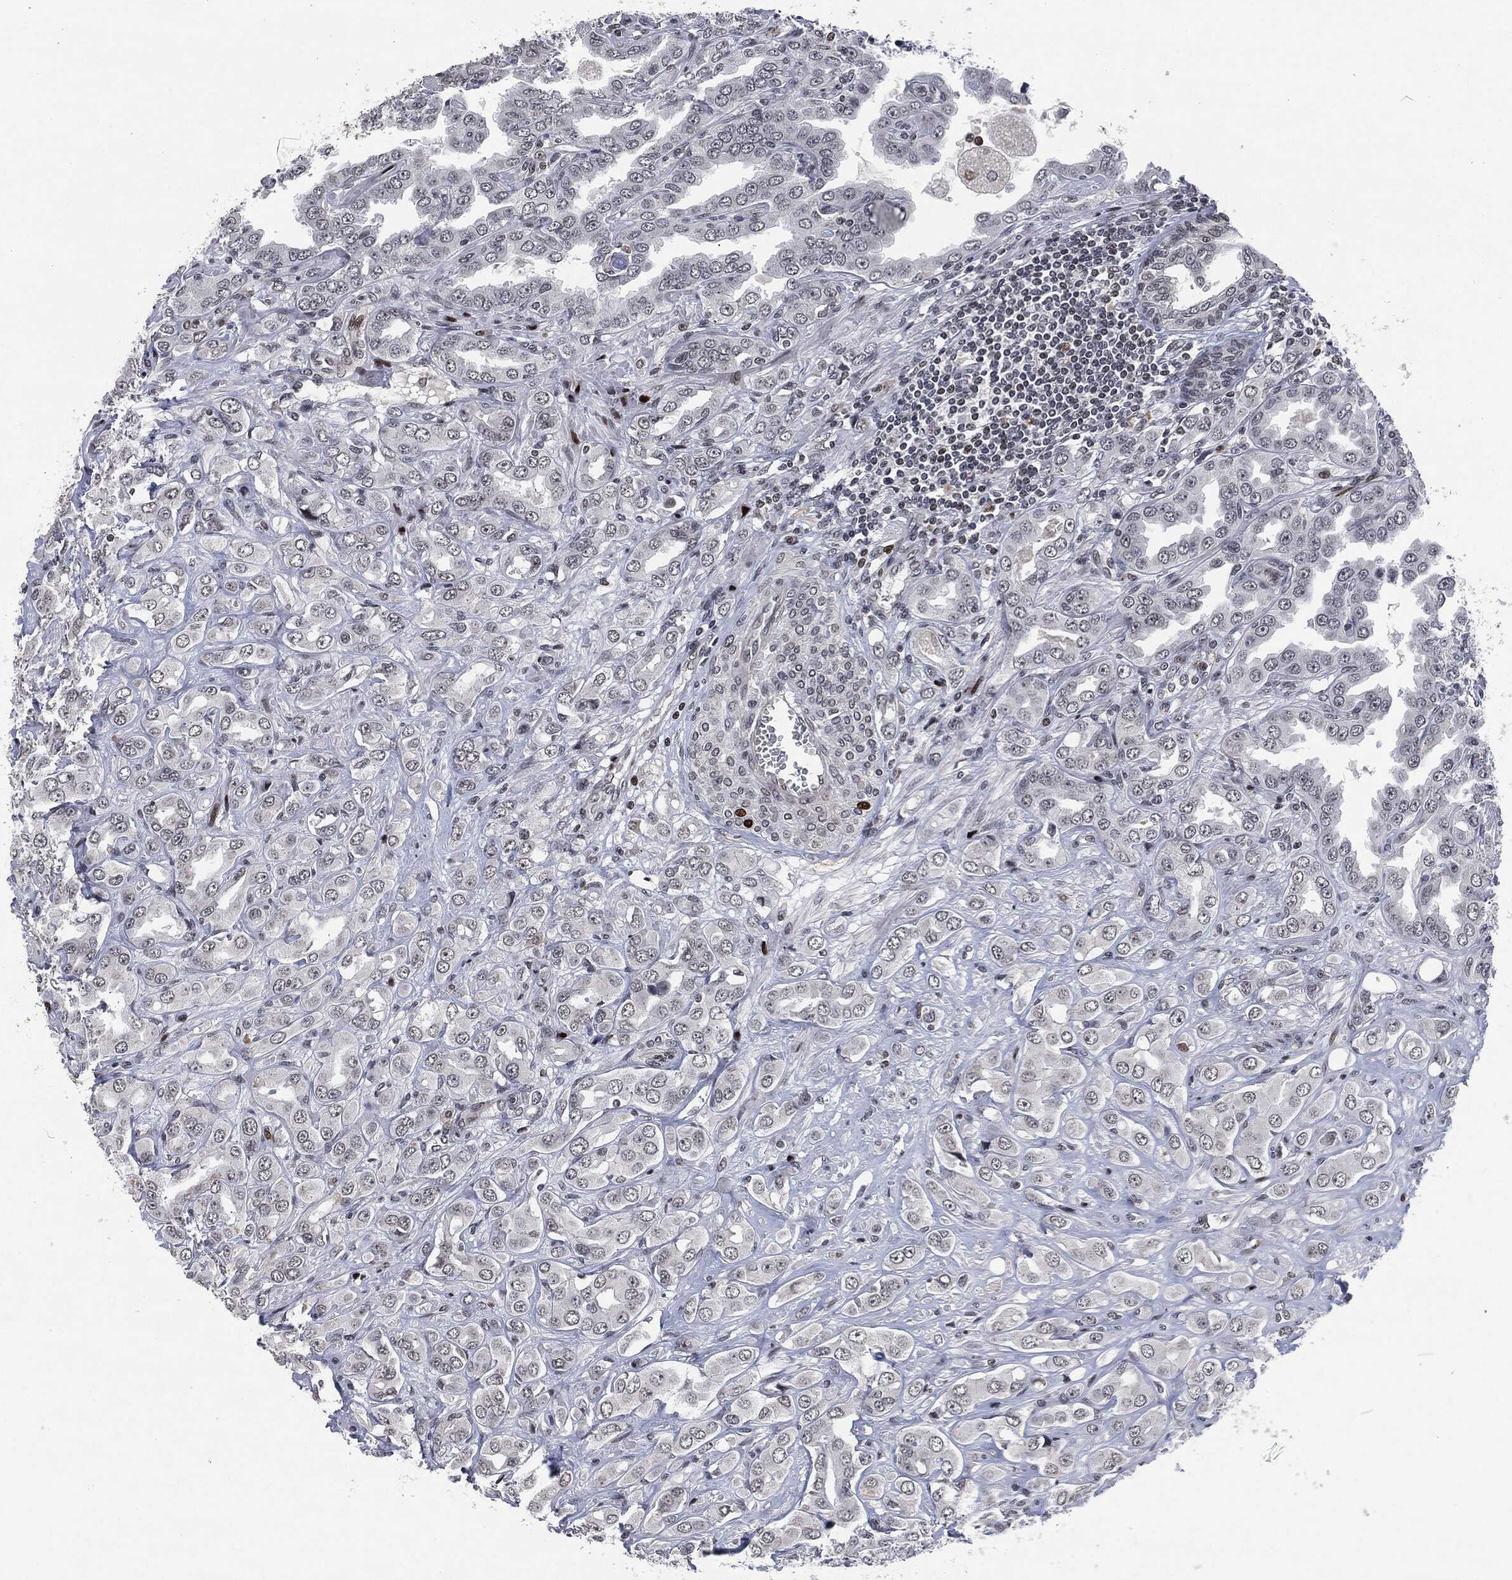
{"staining": {"intensity": "negative", "quantity": "none", "location": "none"}, "tissue": "prostate cancer", "cell_type": "Tumor cells", "image_type": "cancer", "snomed": [{"axis": "morphology", "description": "Adenocarcinoma, NOS"}, {"axis": "topography", "description": "Prostate and seminal vesicle, NOS"}, {"axis": "topography", "description": "Prostate"}], "caption": "A photomicrograph of prostate adenocarcinoma stained for a protein displays no brown staining in tumor cells. Nuclei are stained in blue.", "gene": "EGFR", "patient": {"sex": "male", "age": 69}}